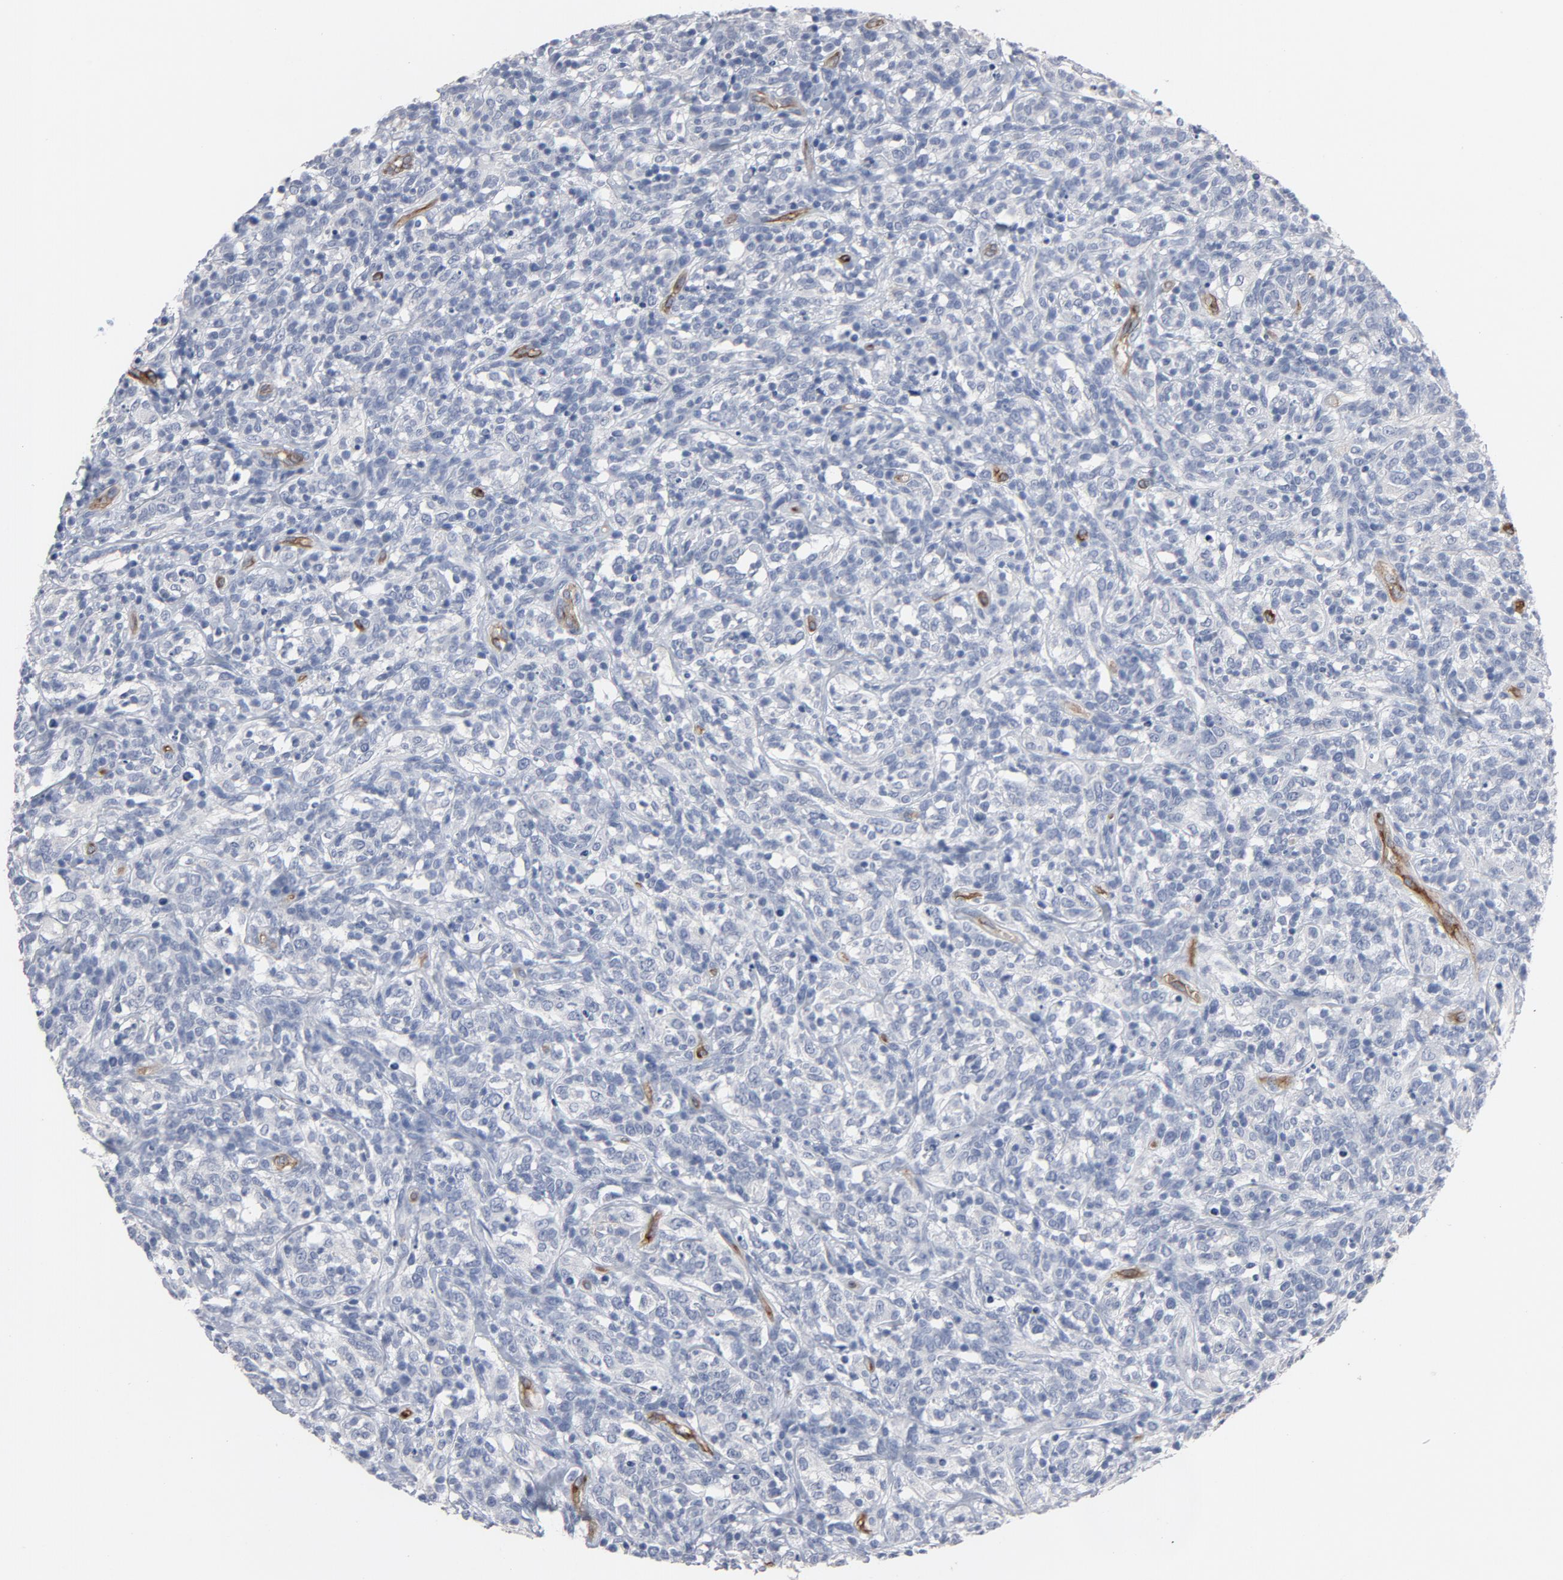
{"staining": {"intensity": "negative", "quantity": "none", "location": "none"}, "tissue": "lymphoma", "cell_type": "Tumor cells", "image_type": "cancer", "snomed": [{"axis": "morphology", "description": "Malignant lymphoma, non-Hodgkin's type, High grade"}, {"axis": "topography", "description": "Lymph node"}], "caption": "High-grade malignant lymphoma, non-Hodgkin's type was stained to show a protein in brown. There is no significant staining in tumor cells.", "gene": "KDR", "patient": {"sex": "female", "age": 73}}